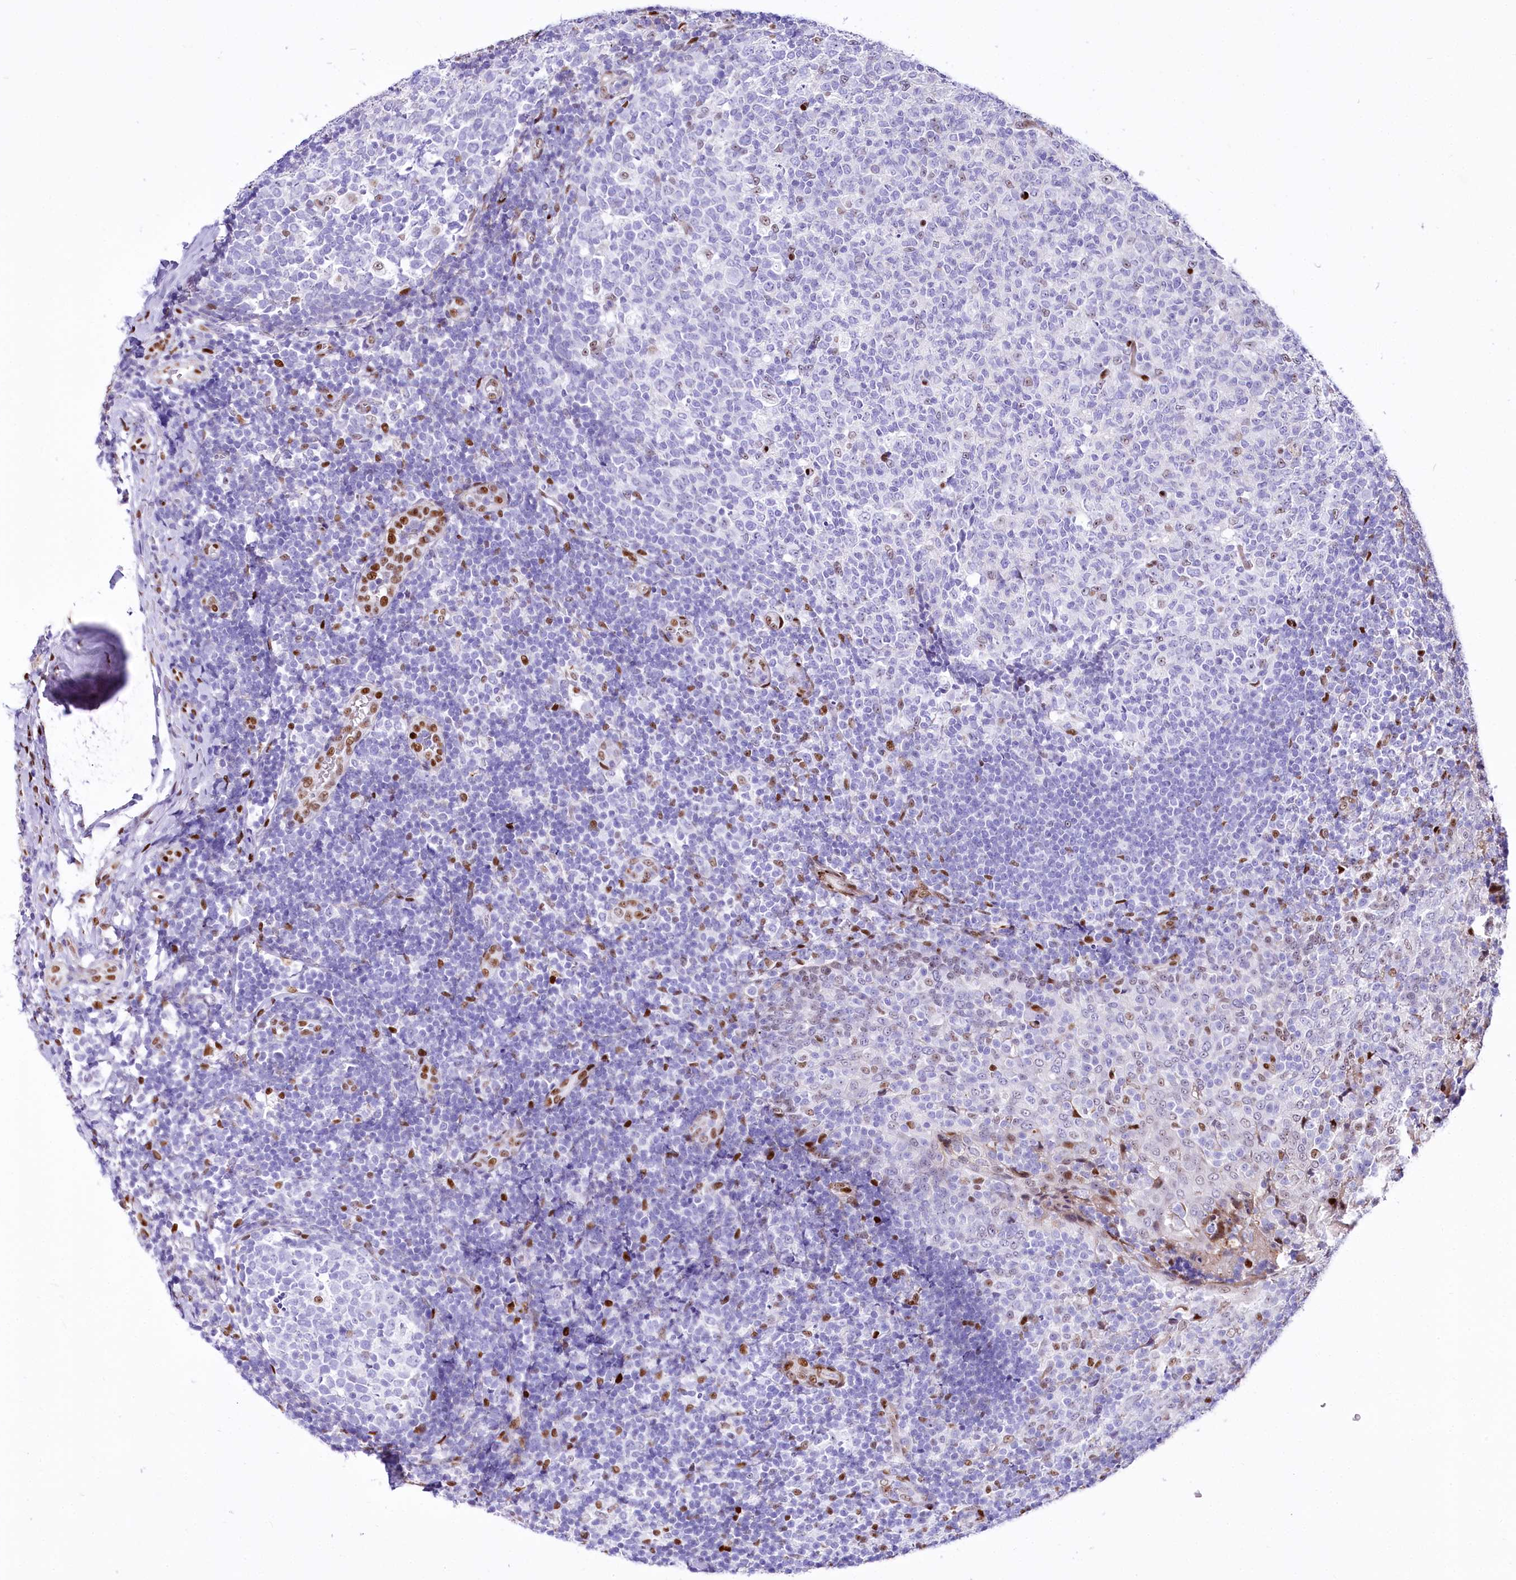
{"staining": {"intensity": "negative", "quantity": "none", "location": "none"}, "tissue": "tonsil", "cell_type": "Germinal center cells", "image_type": "normal", "snomed": [{"axis": "morphology", "description": "Normal tissue, NOS"}, {"axis": "topography", "description": "Tonsil"}], "caption": "IHC photomicrograph of benign tonsil: tonsil stained with DAB (3,3'-diaminobenzidine) demonstrates no significant protein positivity in germinal center cells. Nuclei are stained in blue.", "gene": "PTMS", "patient": {"sex": "female", "age": 19}}